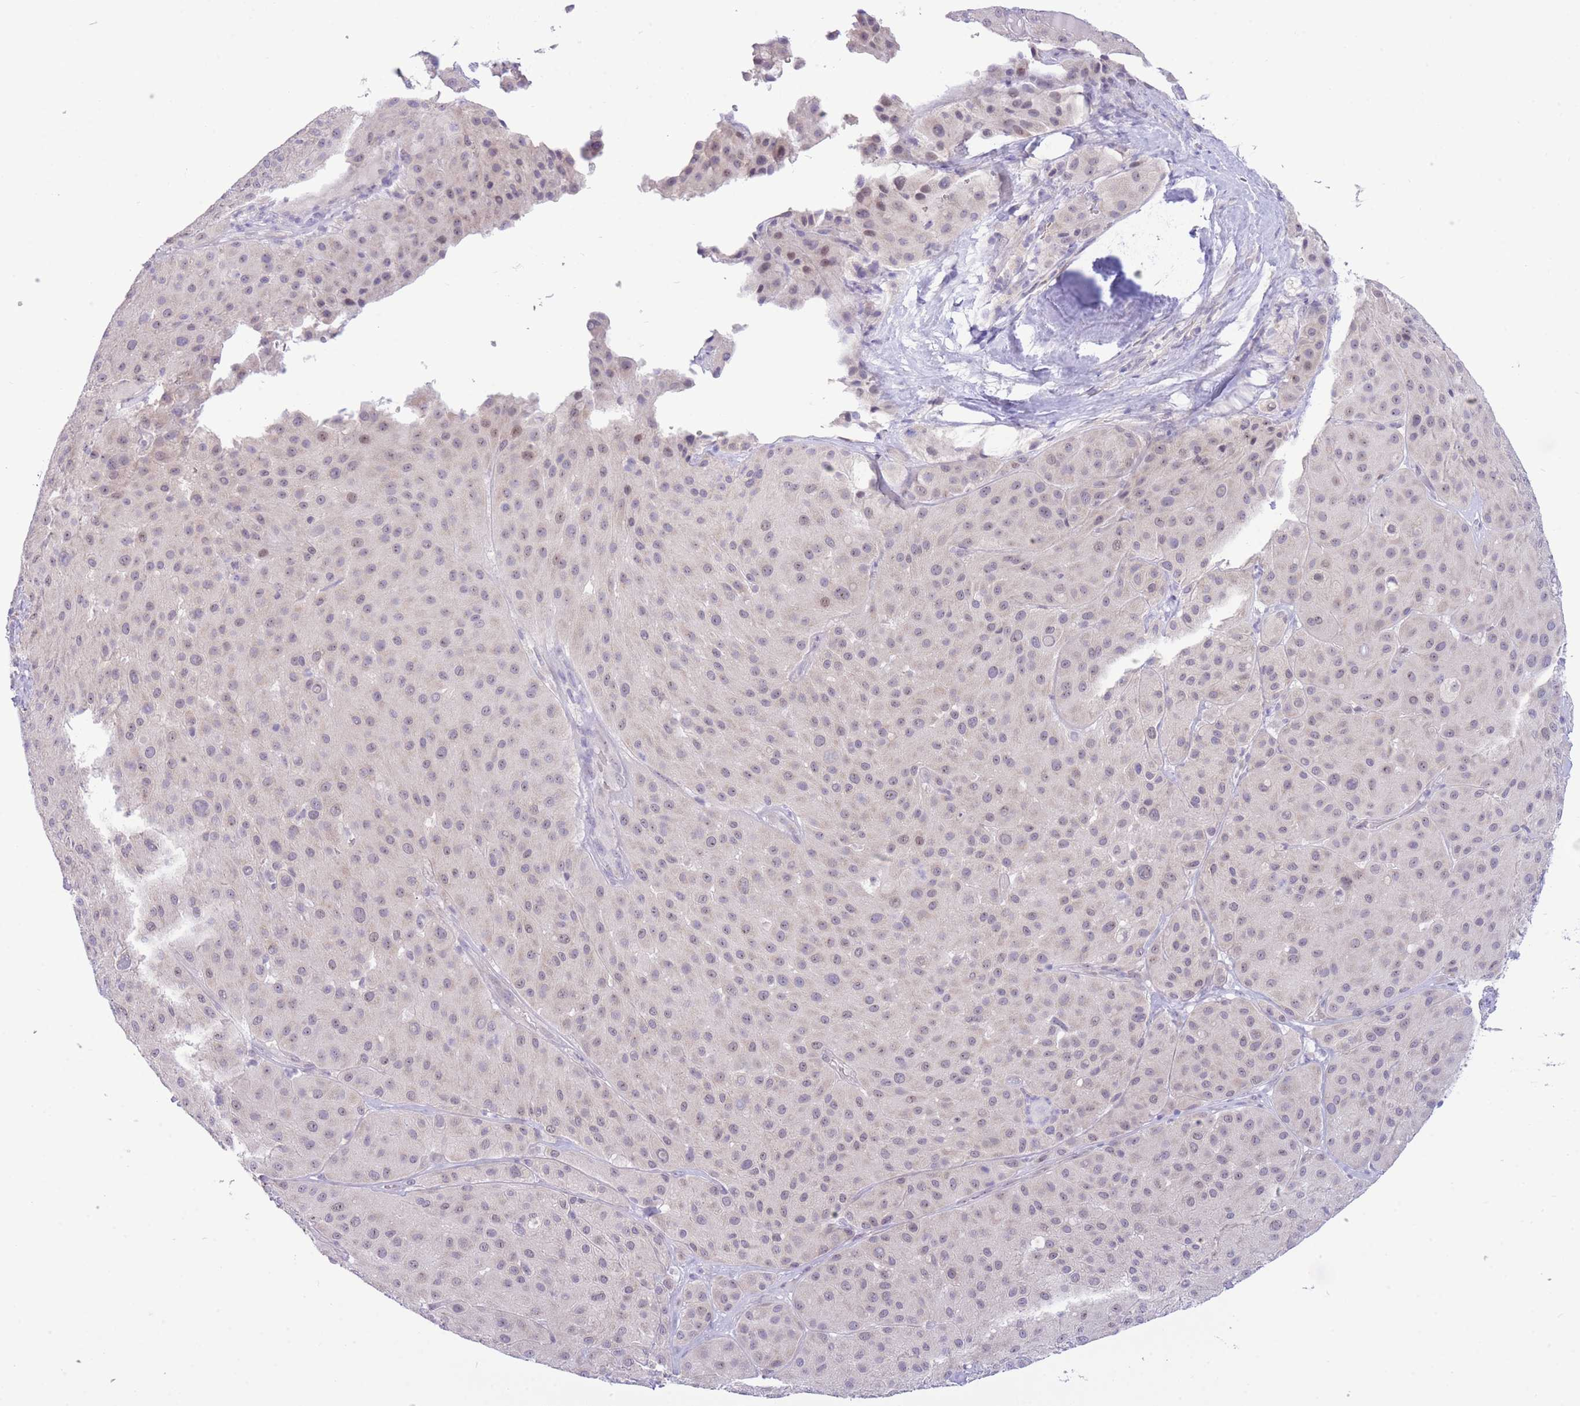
{"staining": {"intensity": "weak", "quantity": "<25%", "location": "nuclear"}, "tissue": "melanoma", "cell_type": "Tumor cells", "image_type": "cancer", "snomed": [{"axis": "morphology", "description": "Malignant melanoma, Metastatic site"}, {"axis": "topography", "description": "Smooth muscle"}], "caption": "Immunohistochemical staining of human malignant melanoma (metastatic site) displays no significant positivity in tumor cells. (DAB immunohistochemistry (IHC) with hematoxylin counter stain).", "gene": "FBXO46", "patient": {"sex": "male", "age": 41}}